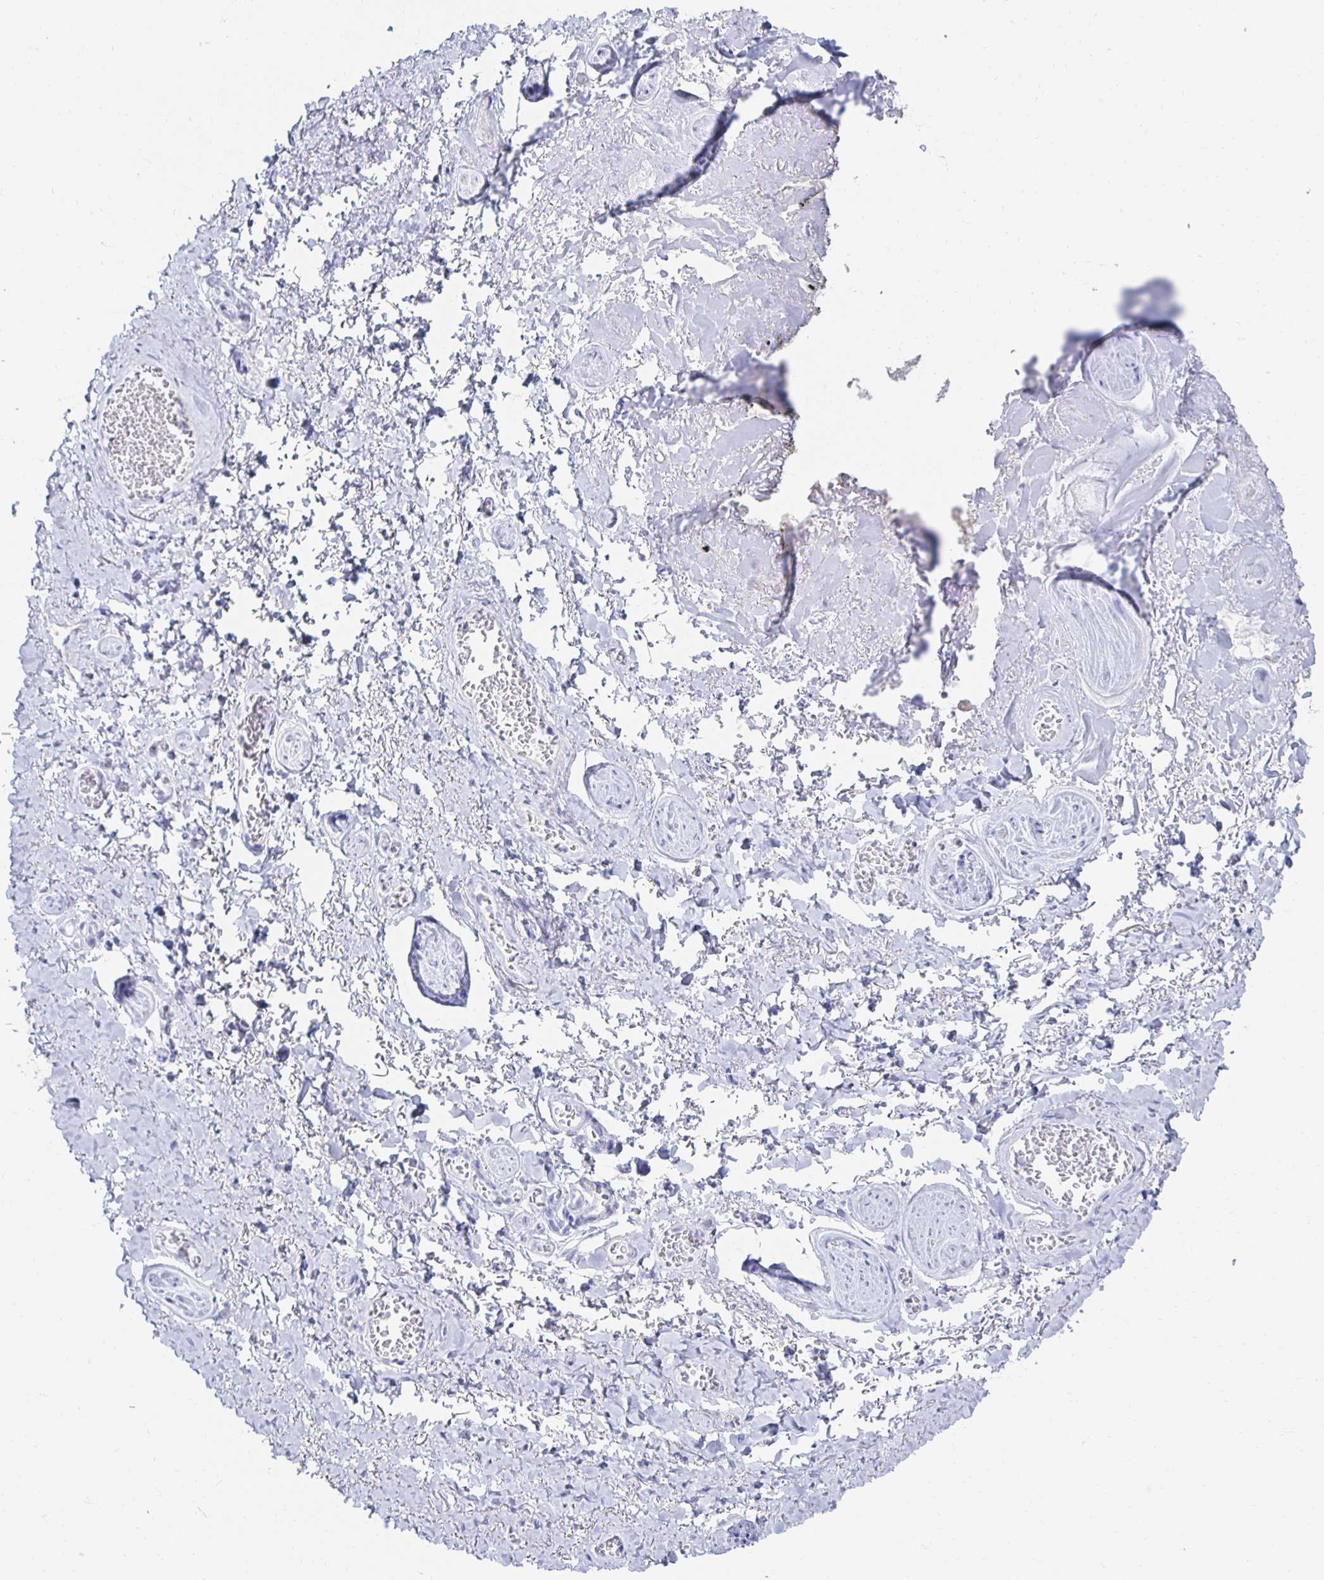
{"staining": {"intensity": "negative", "quantity": "none", "location": "none"}, "tissue": "adipose tissue", "cell_type": "Adipocytes", "image_type": "normal", "snomed": [{"axis": "morphology", "description": "Normal tissue, NOS"}, {"axis": "topography", "description": "Vulva"}, {"axis": "topography", "description": "Peripheral nerve tissue"}], "caption": "Adipocytes show no significant protein staining in normal adipose tissue. The staining is performed using DAB brown chromogen with nuclei counter-stained in using hematoxylin.", "gene": "PRDM7", "patient": {"sex": "female", "age": 66}}